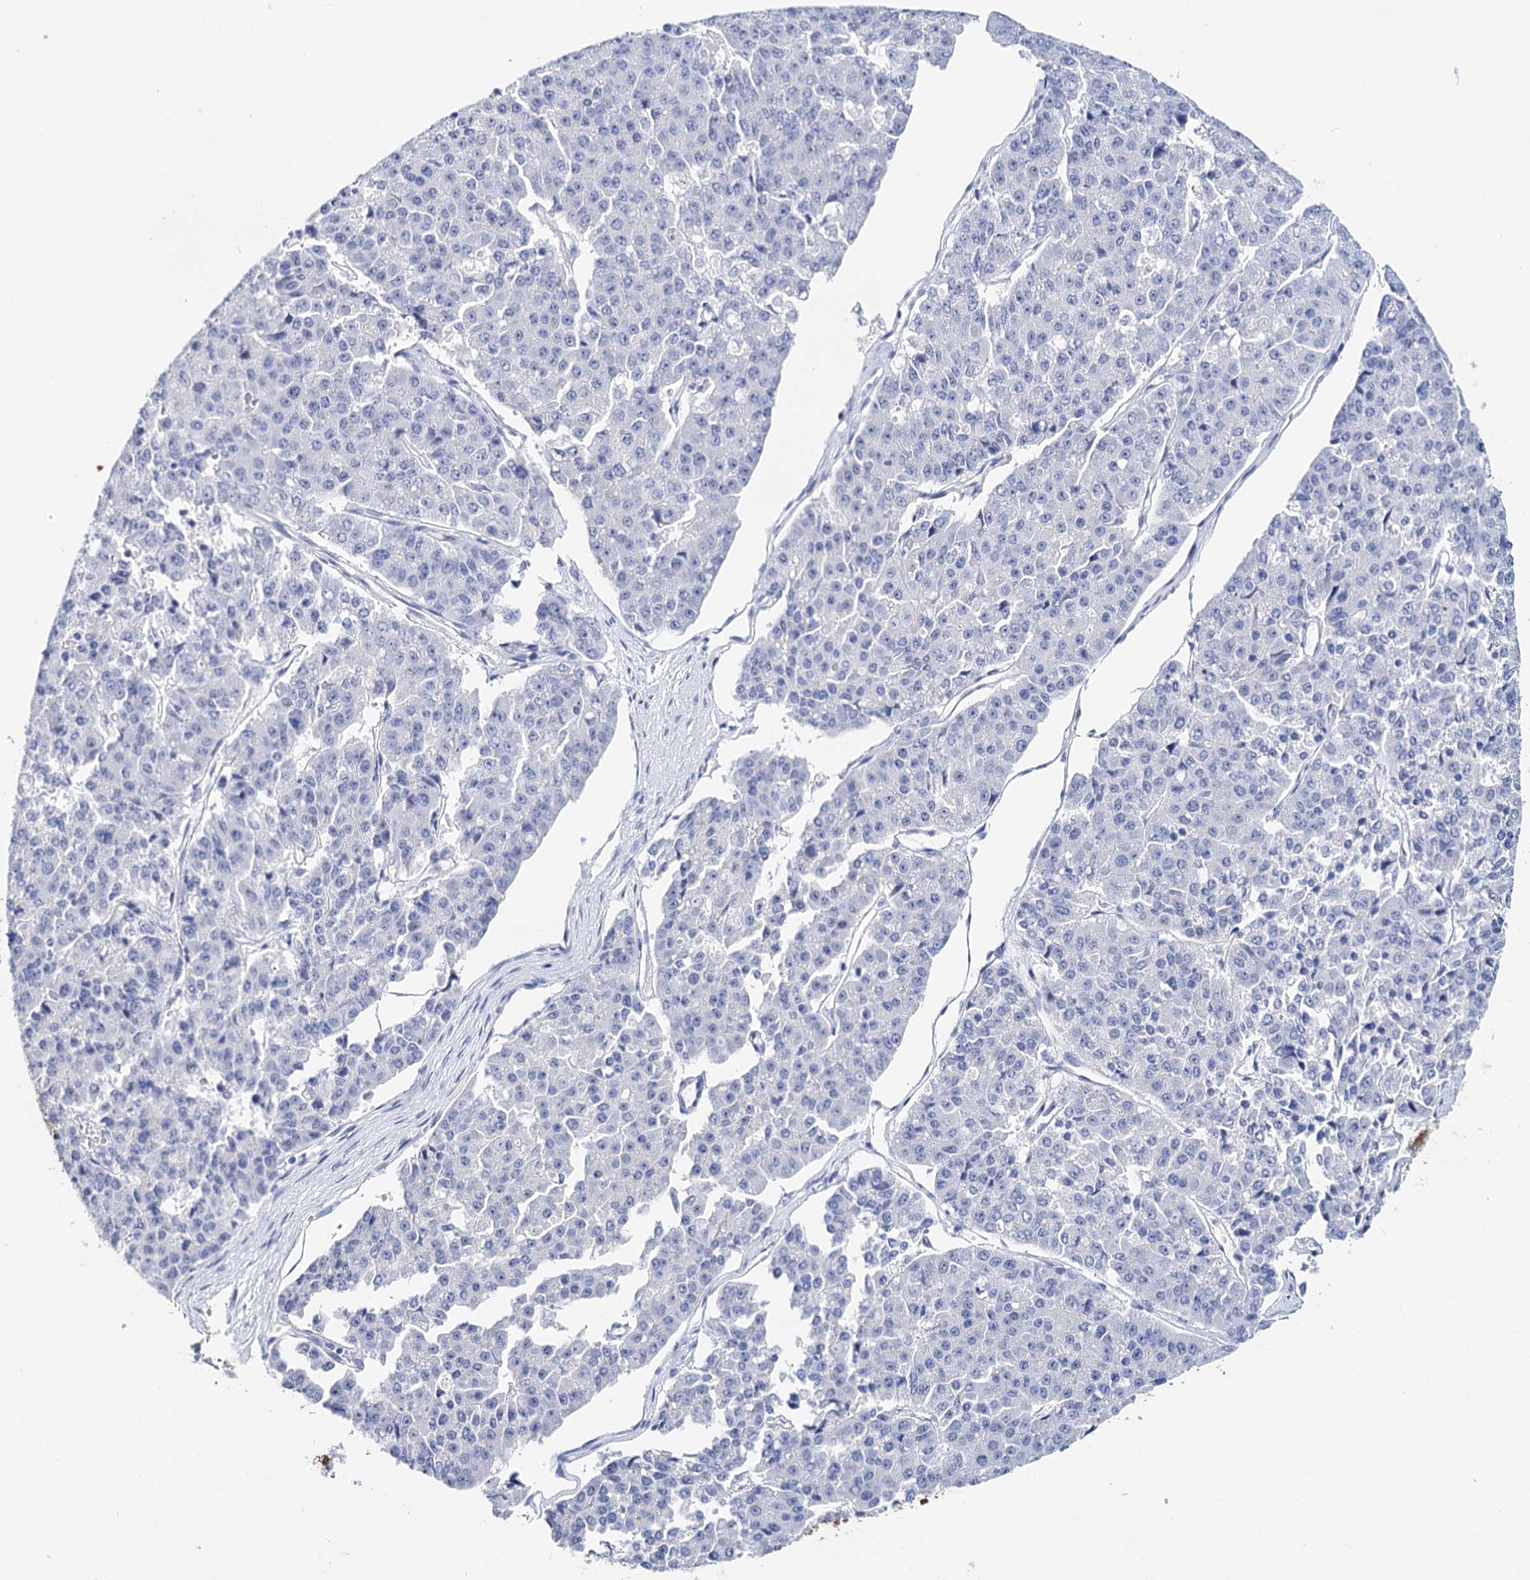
{"staining": {"intensity": "negative", "quantity": "none", "location": "none"}, "tissue": "pancreatic cancer", "cell_type": "Tumor cells", "image_type": "cancer", "snomed": [{"axis": "morphology", "description": "Adenocarcinoma, NOS"}, {"axis": "topography", "description": "Pancreas"}], "caption": "Protein analysis of adenocarcinoma (pancreatic) displays no significant positivity in tumor cells.", "gene": "CEACAM8", "patient": {"sex": "male", "age": 50}}